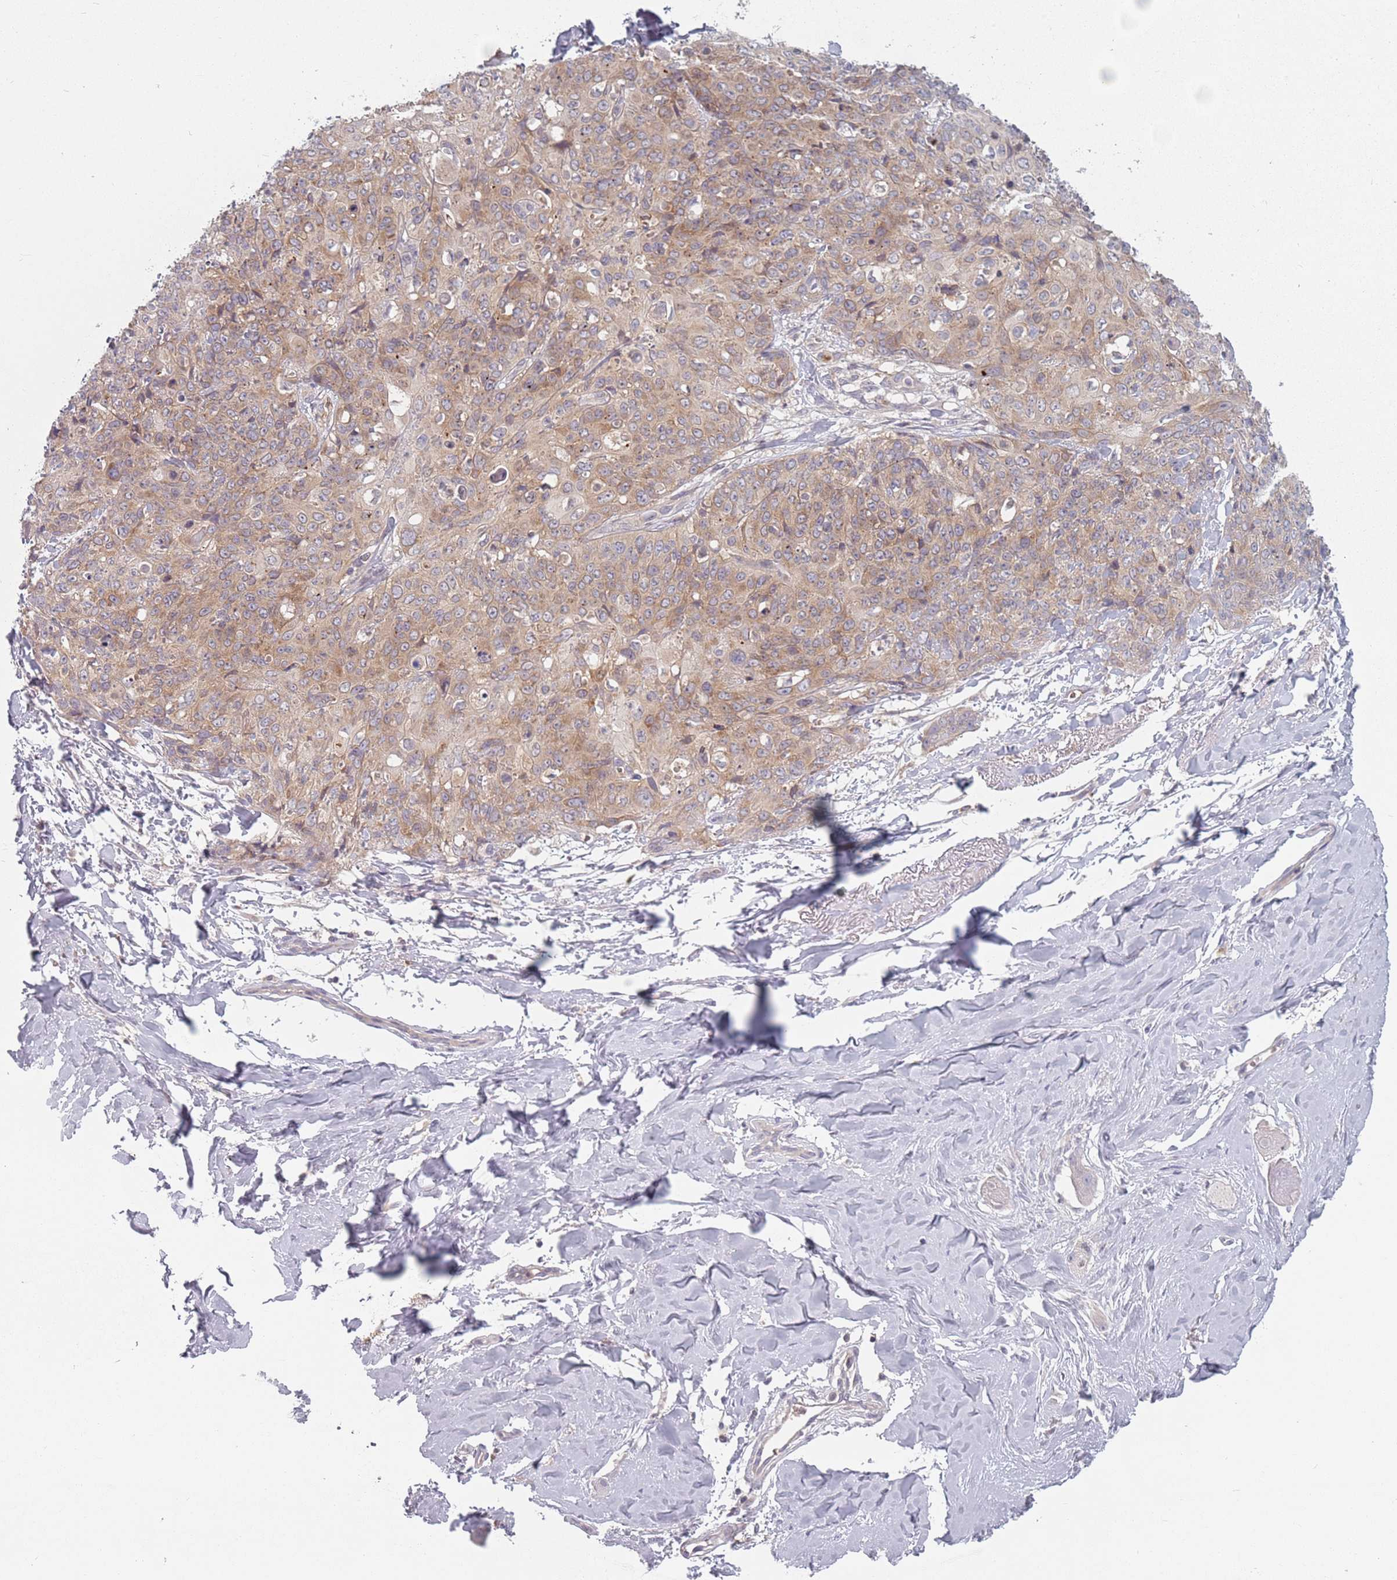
{"staining": {"intensity": "moderate", "quantity": ">75%", "location": "cytoplasmic/membranous"}, "tissue": "skin cancer", "cell_type": "Tumor cells", "image_type": "cancer", "snomed": [{"axis": "morphology", "description": "Squamous cell carcinoma, NOS"}, {"axis": "topography", "description": "Skin"}, {"axis": "topography", "description": "Vulva"}], "caption": "IHC of squamous cell carcinoma (skin) shows medium levels of moderate cytoplasmic/membranous staining in approximately >75% of tumor cells.", "gene": "ASB13", "patient": {"sex": "female", "age": 85}}